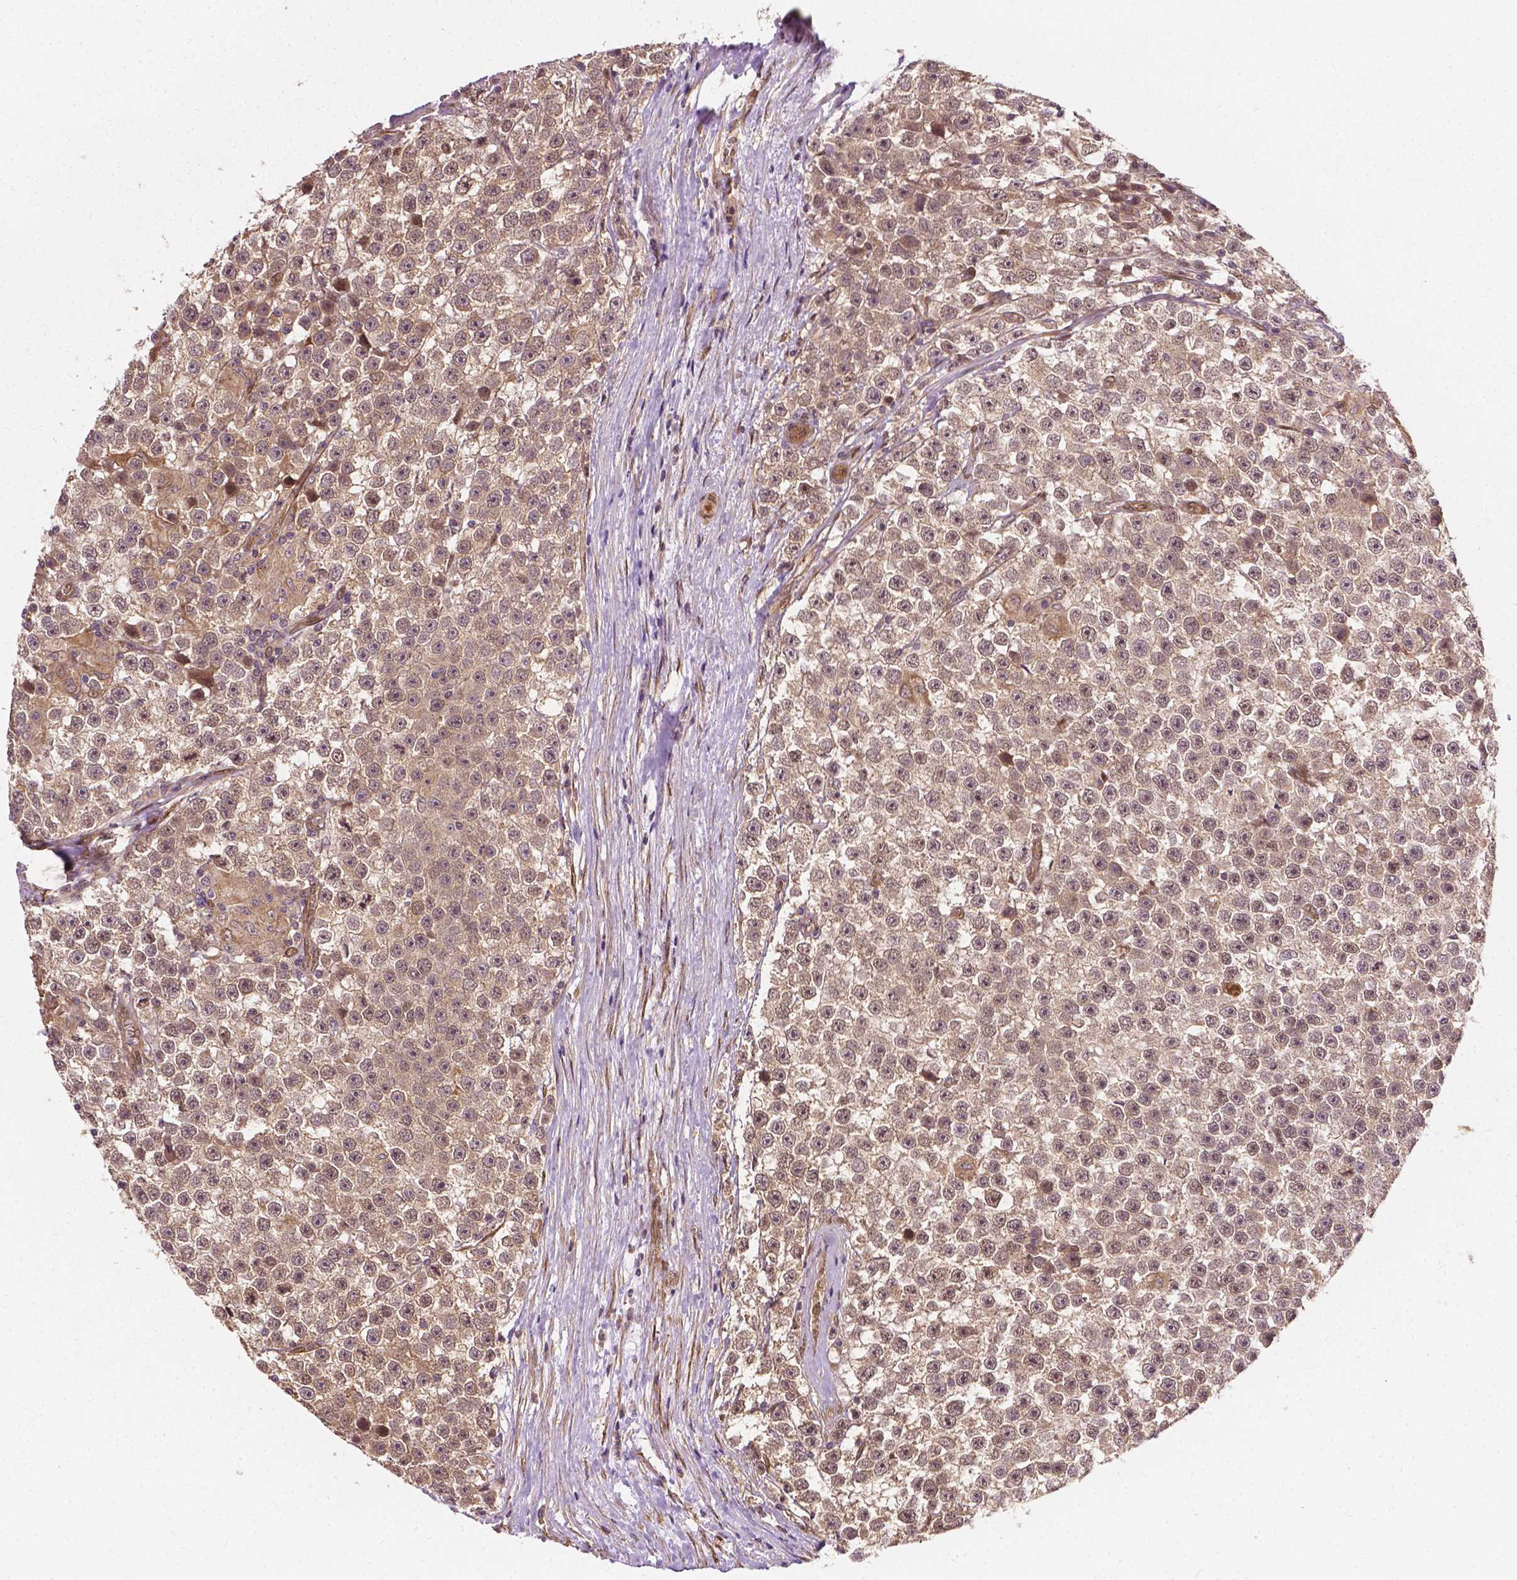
{"staining": {"intensity": "weak", "quantity": "<25%", "location": "nuclear"}, "tissue": "testis cancer", "cell_type": "Tumor cells", "image_type": "cancer", "snomed": [{"axis": "morphology", "description": "Seminoma, NOS"}, {"axis": "topography", "description": "Testis"}], "caption": "Testis cancer stained for a protein using immunohistochemistry exhibits no staining tumor cells.", "gene": "YAP1", "patient": {"sex": "male", "age": 31}}